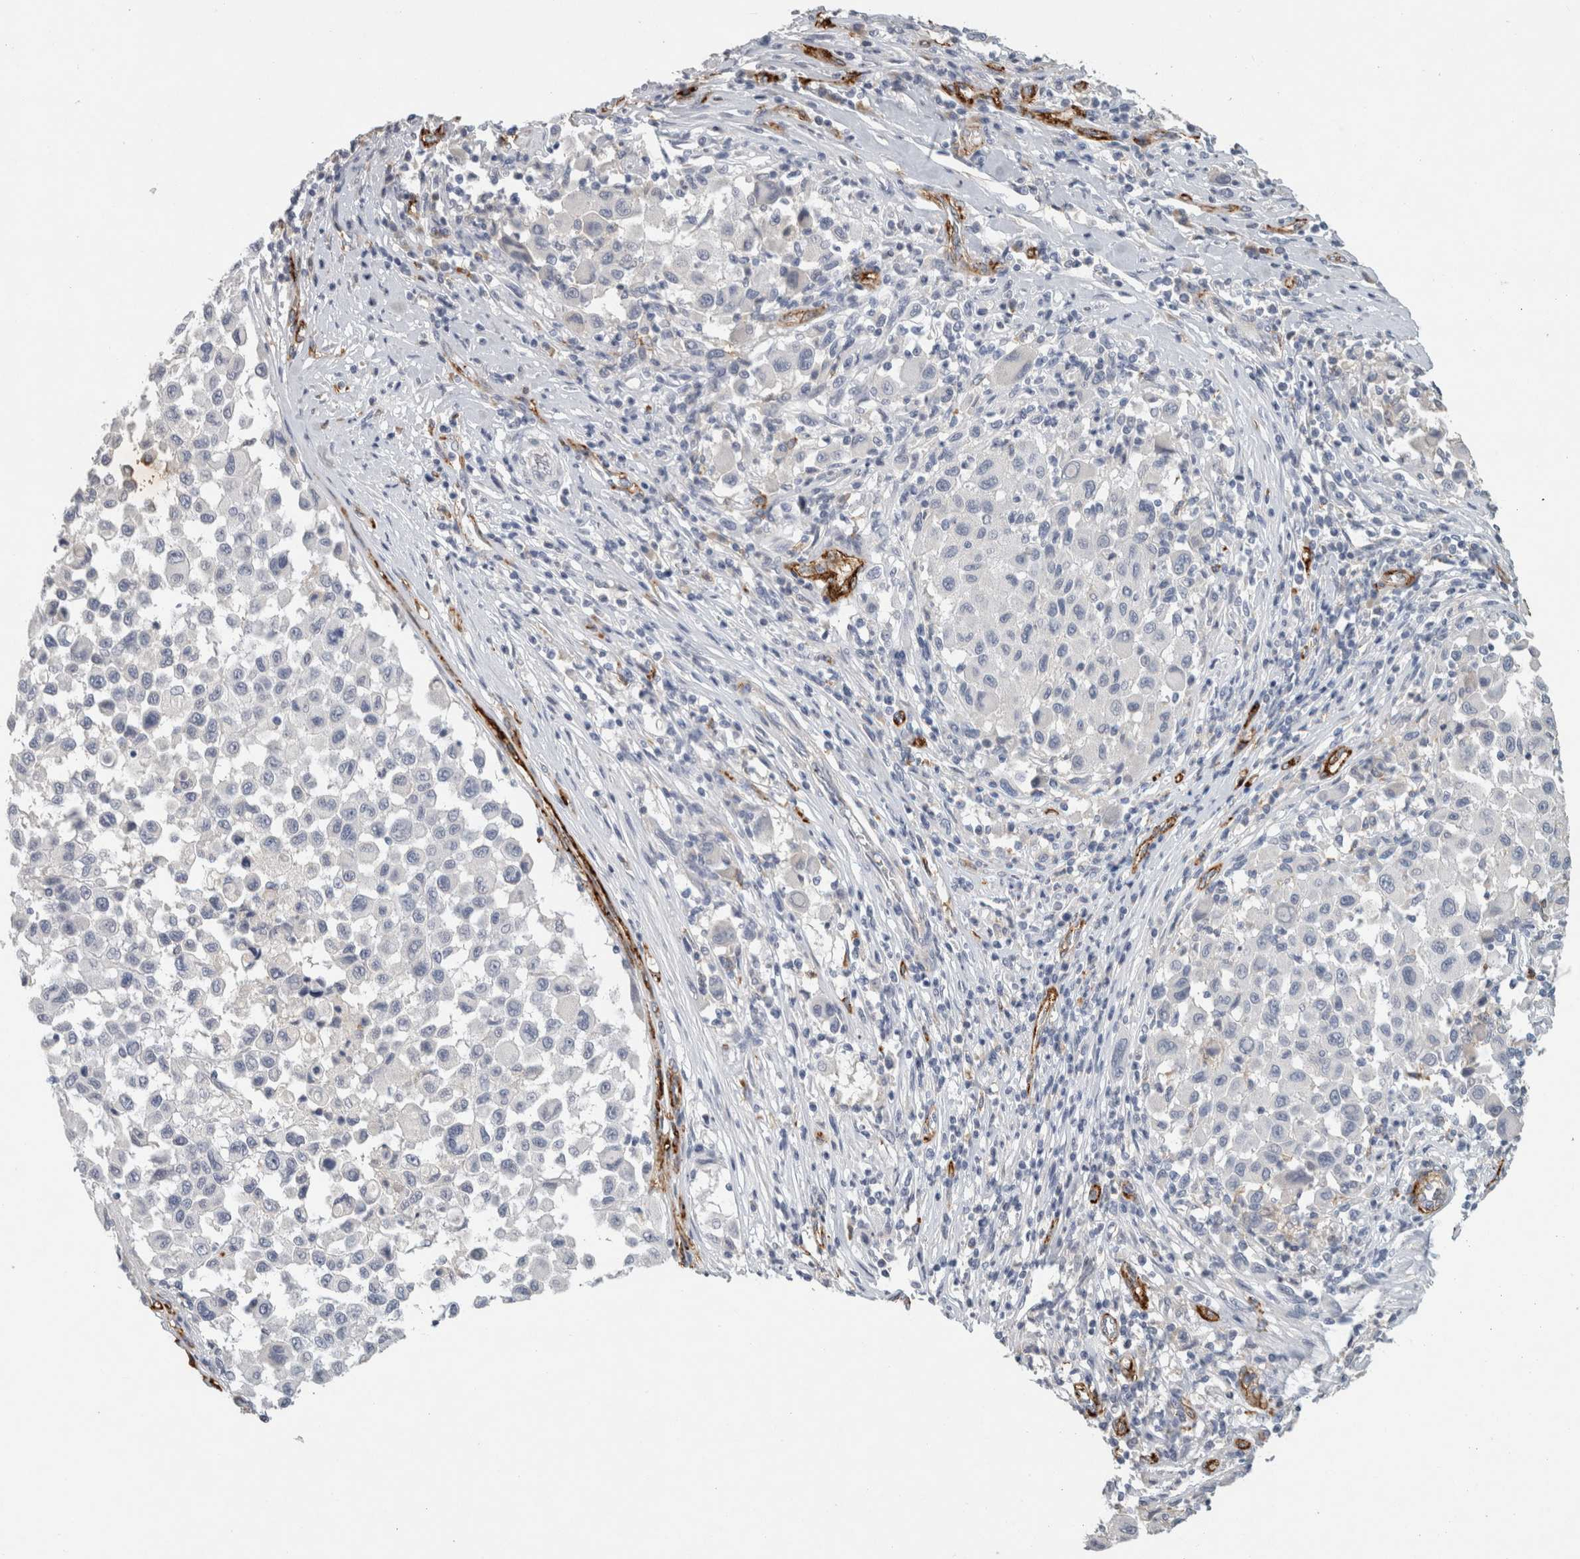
{"staining": {"intensity": "negative", "quantity": "none", "location": "none"}, "tissue": "melanoma", "cell_type": "Tumor cells", "image_type": "cancer", "snomed": [{"axis": "morphology", "description": "Malignant melanoma, Metastatic site"}, {"axis": "topography", "description": "Lymph node"}], "caption": "DAB immunohistochemical staining of human melanoma exhibits no significant staining in tumor cells.", "gene": "CD36", "patient": {"sex": "male", "age": 61}}